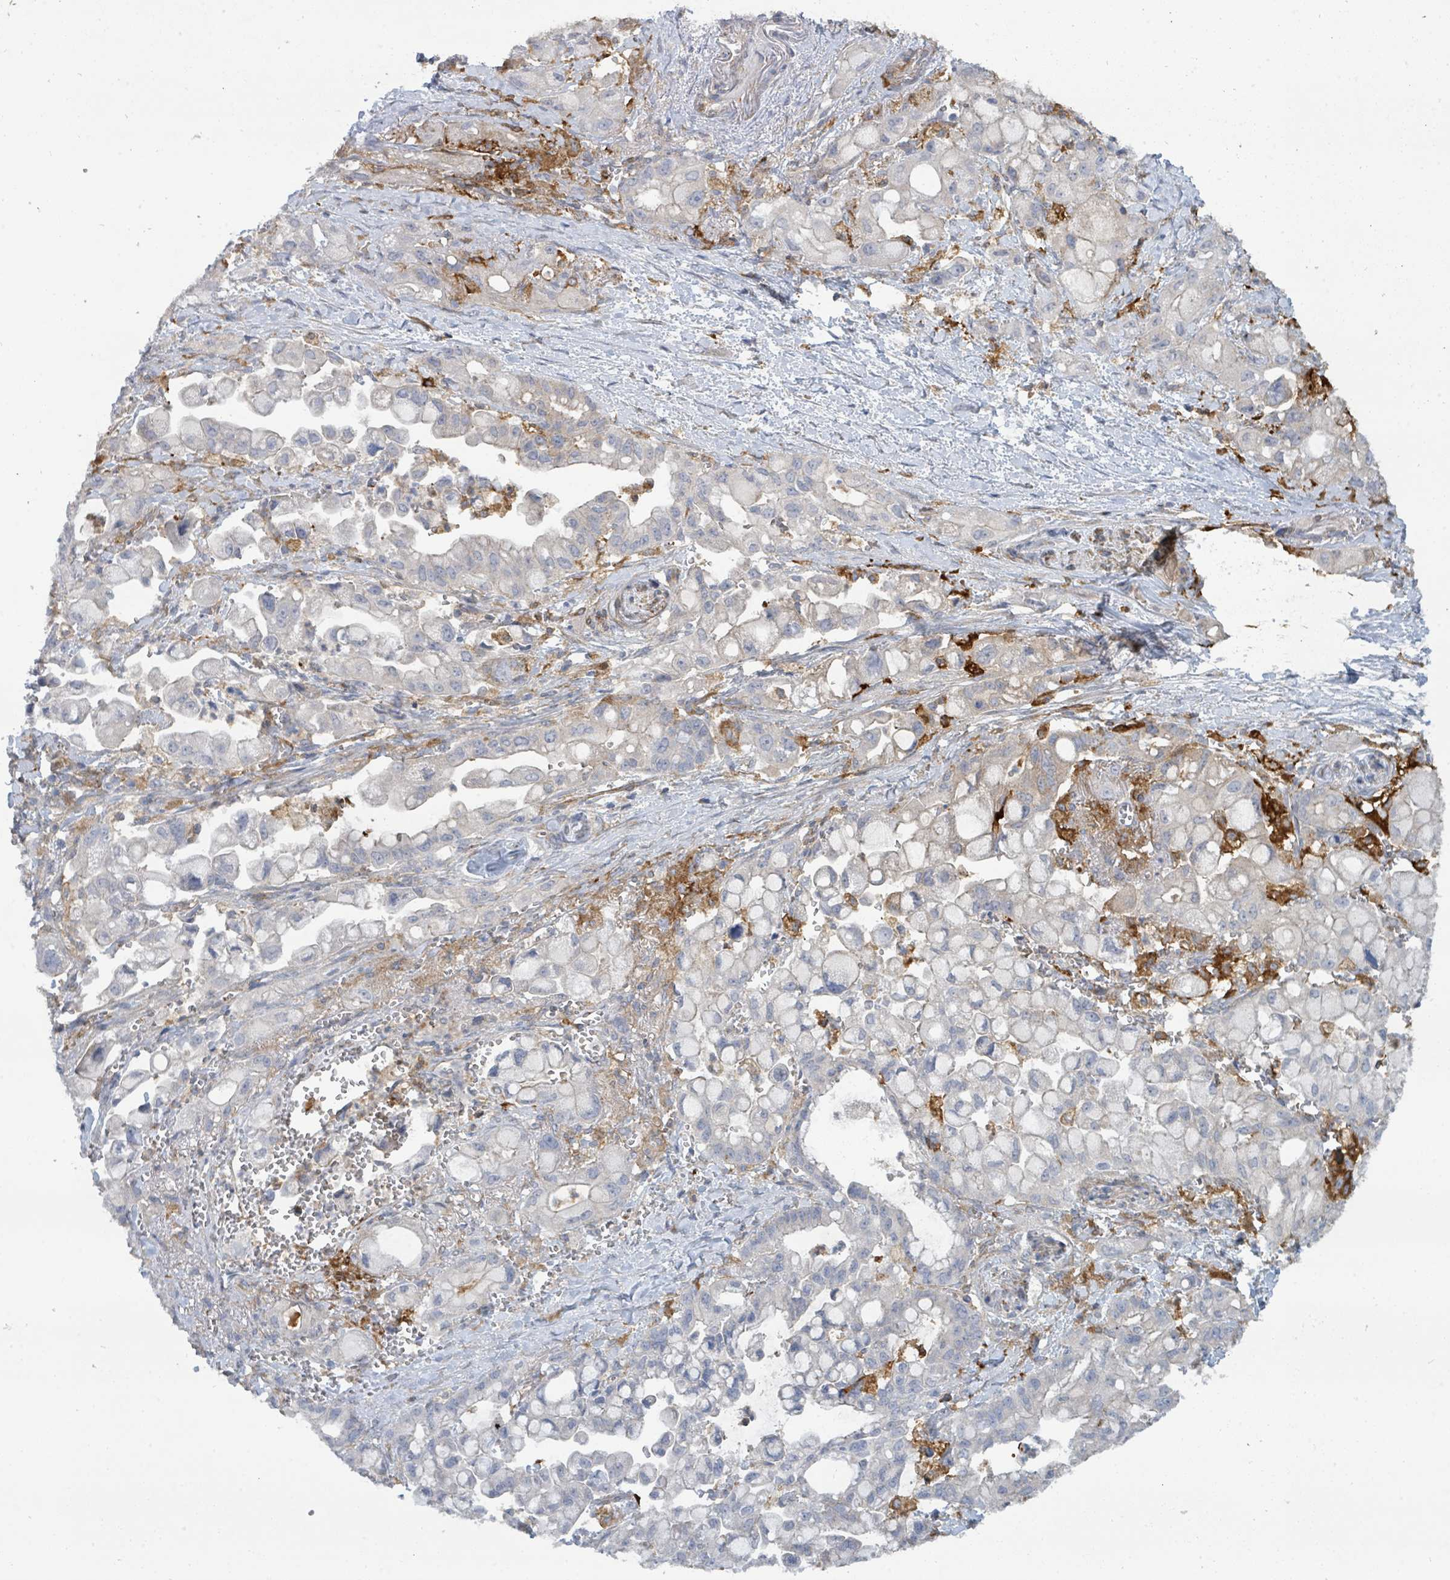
{"staining": {"intensity": "strong", "quantity": "<25%", "location": "cytoplasmic/membranous"}, "tissue": "pancreatic cancer", "cell_type": "Tumor cells", "image_type": "cancer", "snomed": [{"axis": "morphology", "description": "Adenocarcinoma, NOS"}, {"axis": "topography", "description": "Pancreas"}], "caption": "The micrograph exhibits a brown stain indicating the presence of a protein in the cytoplasmic/membranous of tumor cells in adenocarcinoma (pancreatic).", "gene": "IFIT1", "patient": {"sex": "male", "age": 68}}